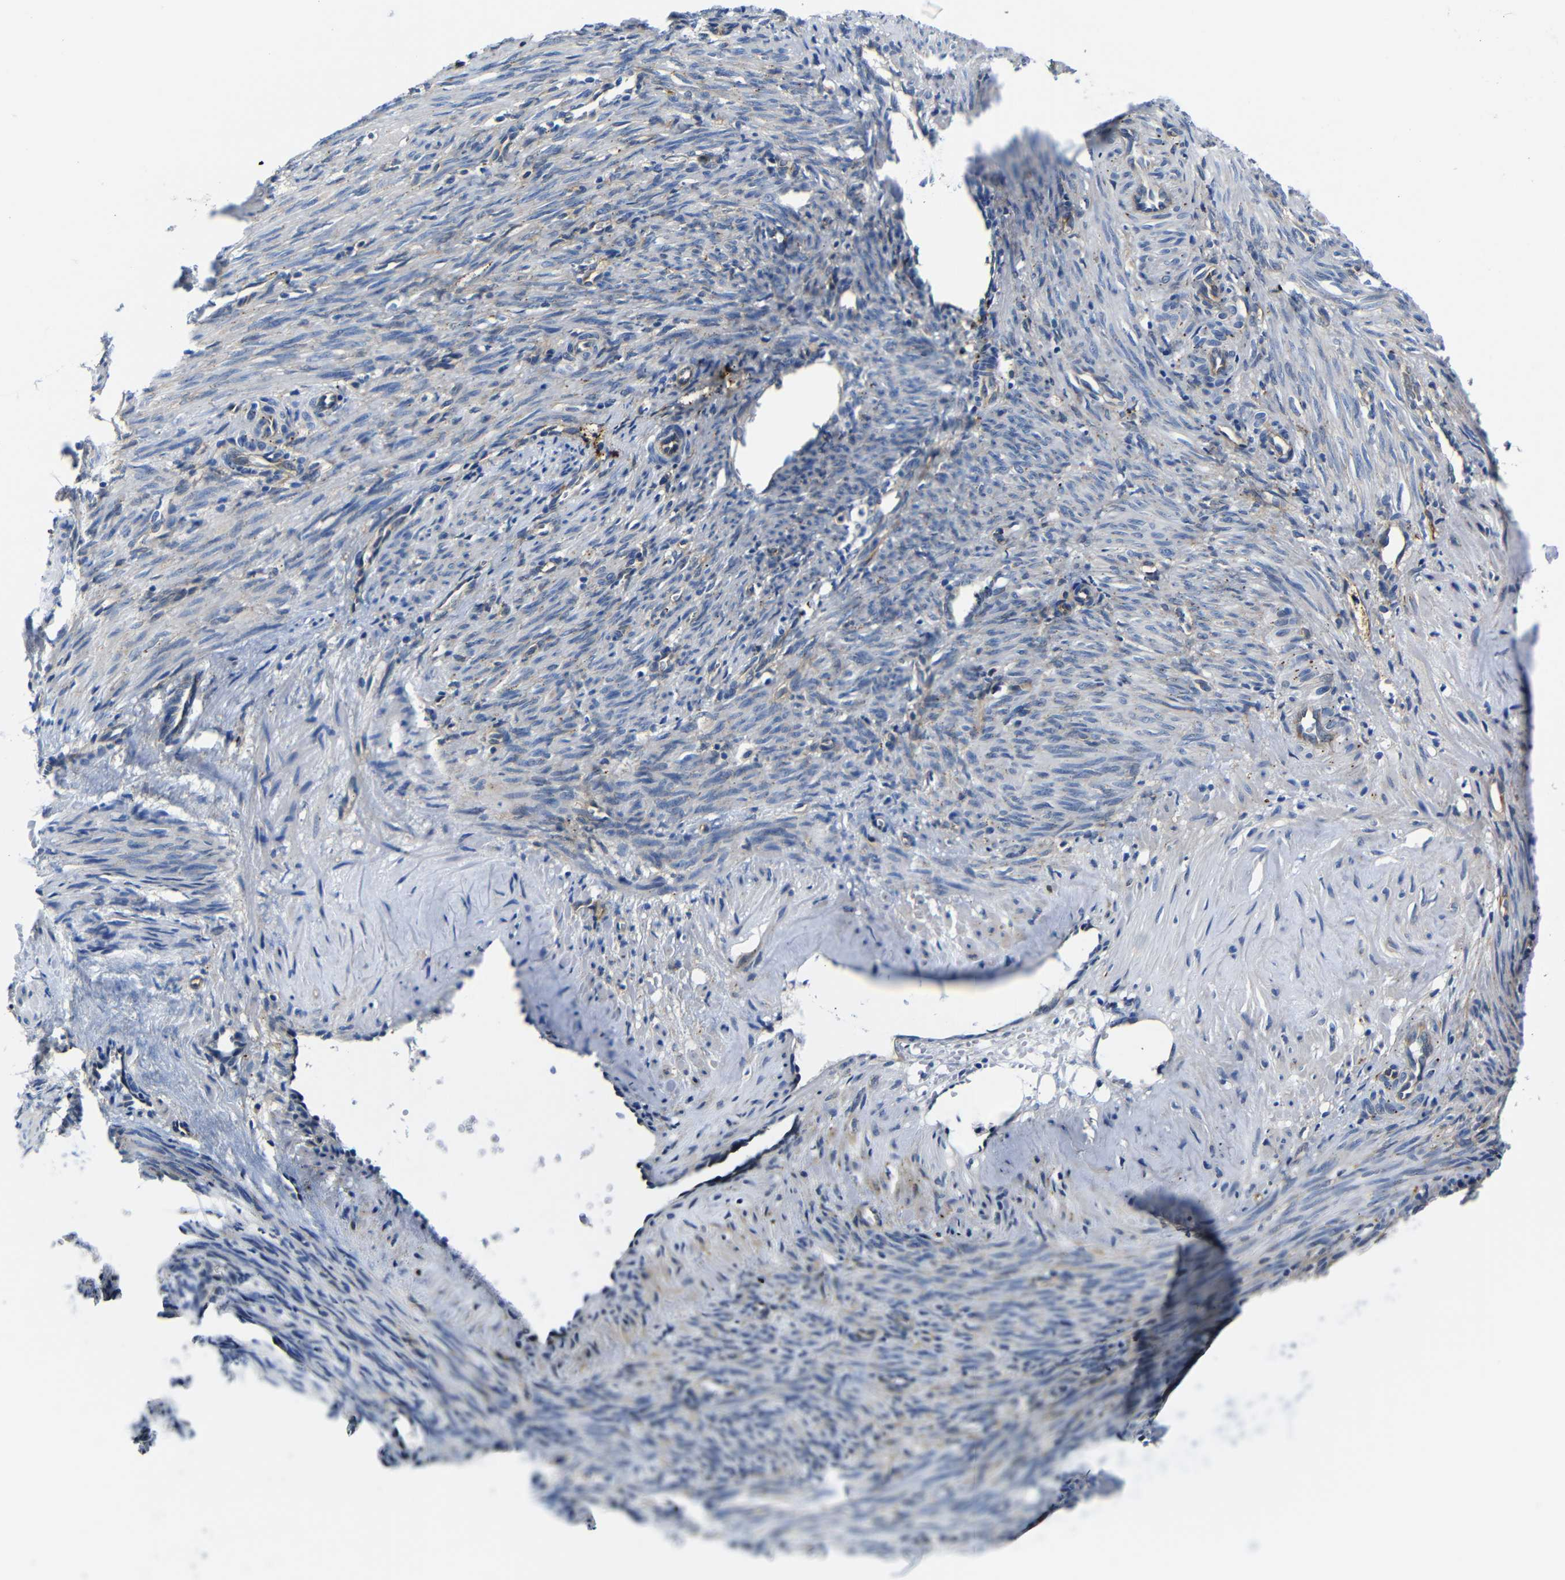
{"staining": {"intensity": "negative", "quantity": "none", "location": "none"}, "tissue": "smooth muscle", "cell_type": "Smooth muscle cells", "image_type": "normal", "snomed": [{"axis": "morphology", "description": "Normal tissue, NOS"}, {"axis": "topography", "description": "Endometrium"}], "caption": "An IHC image of unremarkable smooth muscle is shown. There is no staining in smooth muscle cells of smooth muscle. (Immunohistochemistry, brightfield microscopy, high magnification).", "gene": "GIMAP2", "patient": {"sex": "female", "age": 33}}